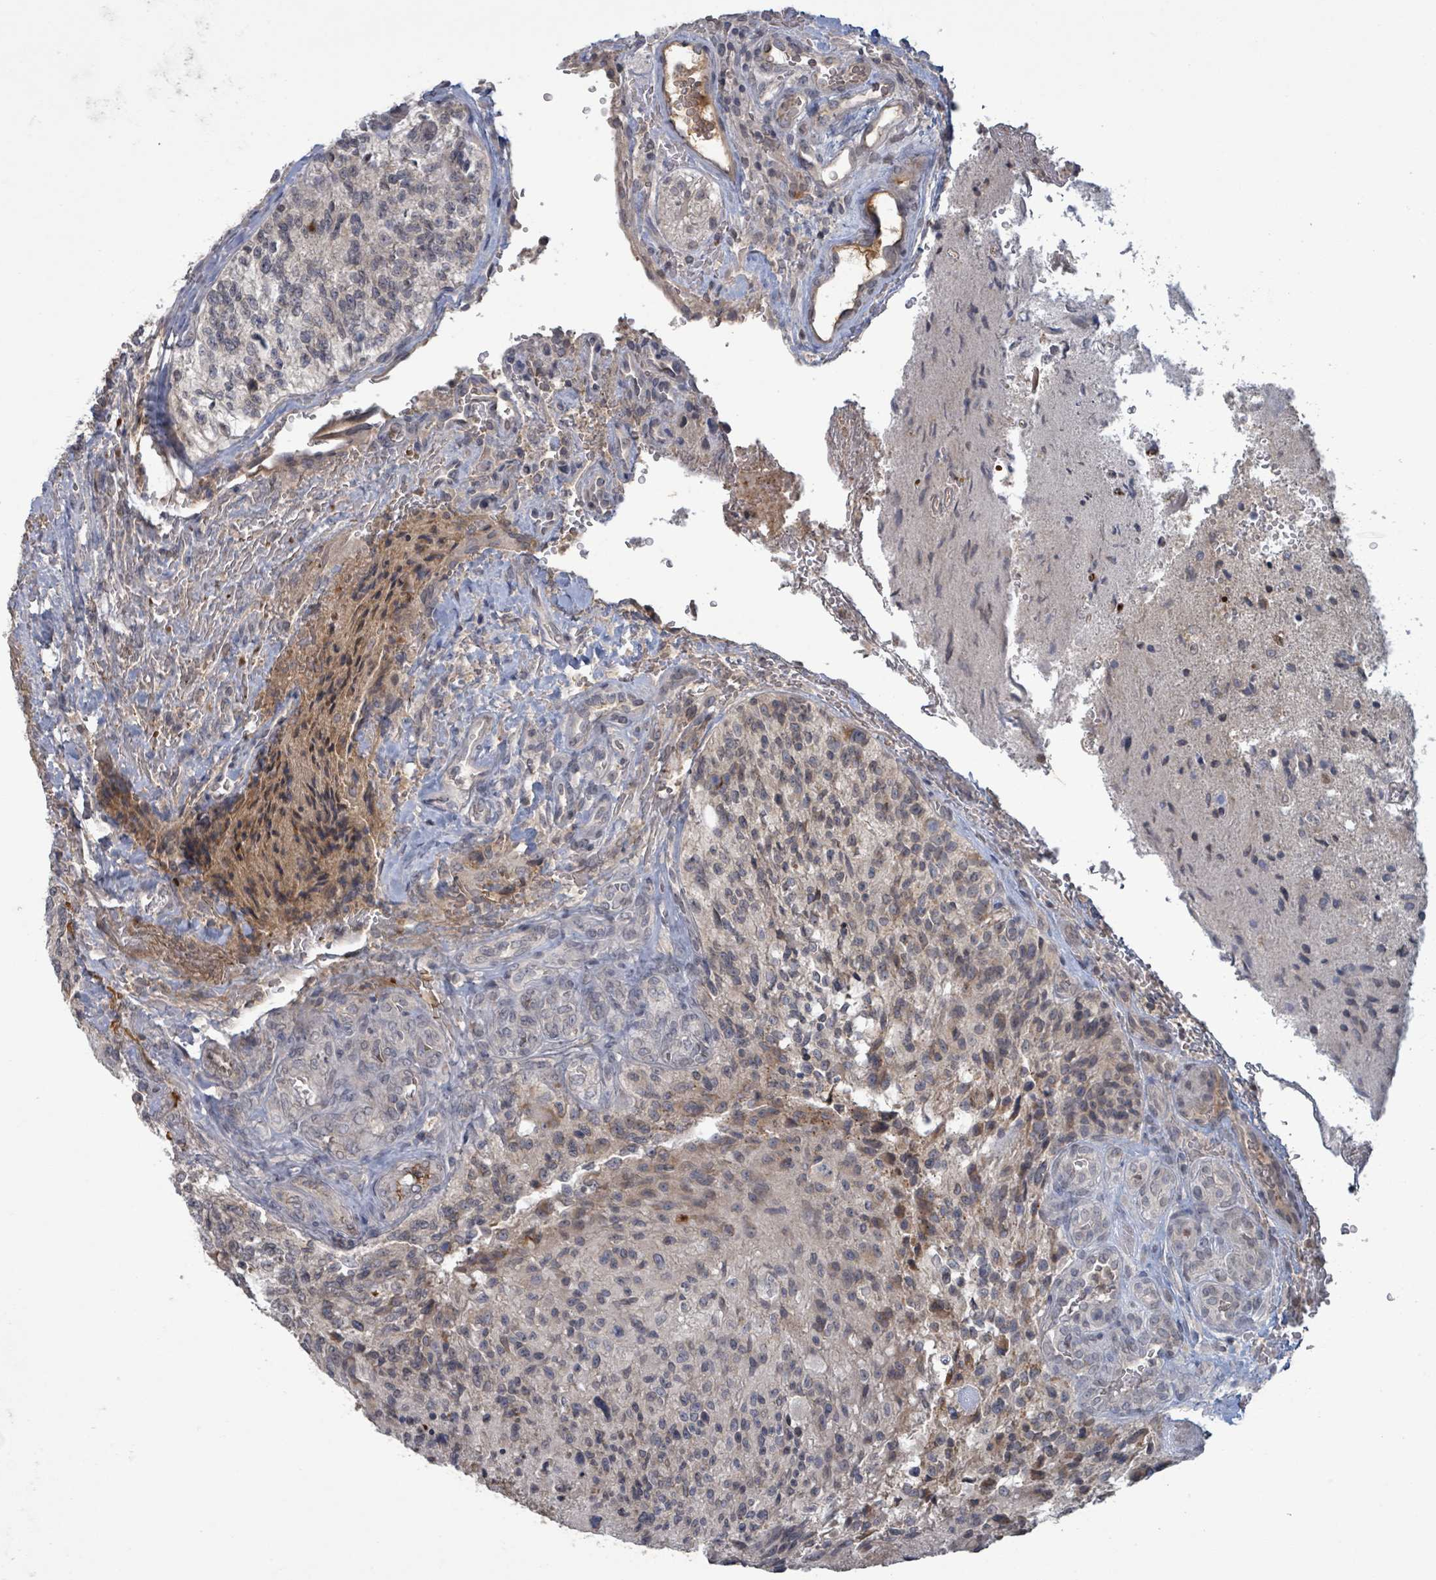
{"staining": {"intensity": "negative", "quantity": "none", "location": "none"}, "tissue": "glioma", "cell_type": "Tumor cells", "image_type": "cancer", "snomed": [{"axis": "morphology", "description": "Normal tissue, NOS"}, {"axis": "morphology", "description": "Glioma, malignant, High grade"}, {"axis": "topography", "description": "Cerebral cortex"}], "caption": "This is an immunohistochemistry (IHC) micrograph of glioma. There is no positivity in tumor cells.", "gene": "GRM8", "patient": {"sex": "male", "age": 56}}